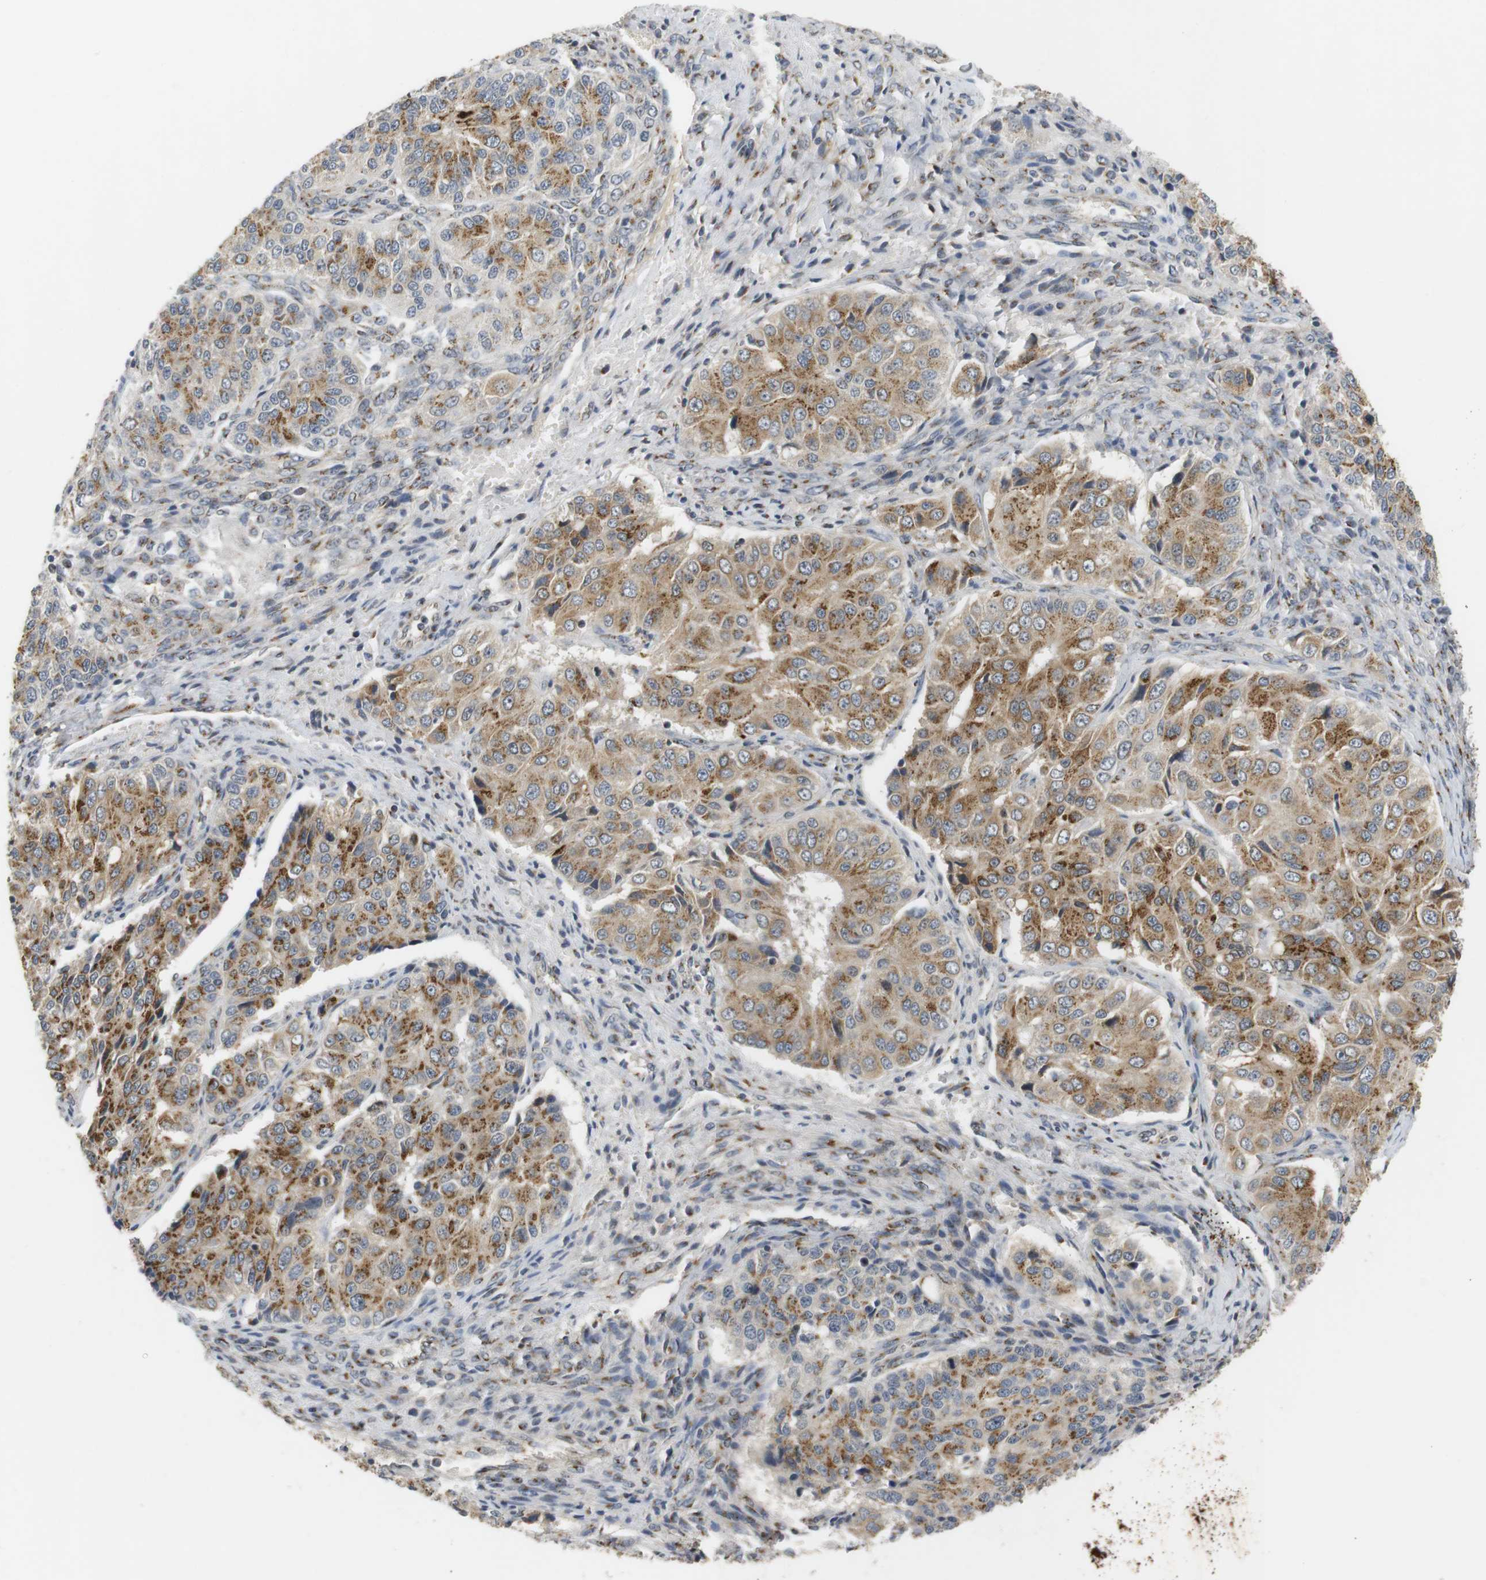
{"staining": {"intensity": "moderate", "quantity": ">75%", "location": "cytoplasmic/membranous"}, "tissue": "ovarian cancer", "cell_type": "Tumor cells", "image_type": "cancer", "snomed": [{"axis": "morphology", "description": "Carcinoma, endometroid"}, {"axis": "topography", "description": "Ovary"}], "caption": "Ovarian cancer (endometroid carcinoma) stained for a protein (brown) reveals moderate cytoplasmic/membranous positive positivity in approximately >75% of tumor cells.", "gene": "ZFPL1", "patient": {"sex": "female", "age": 51}}